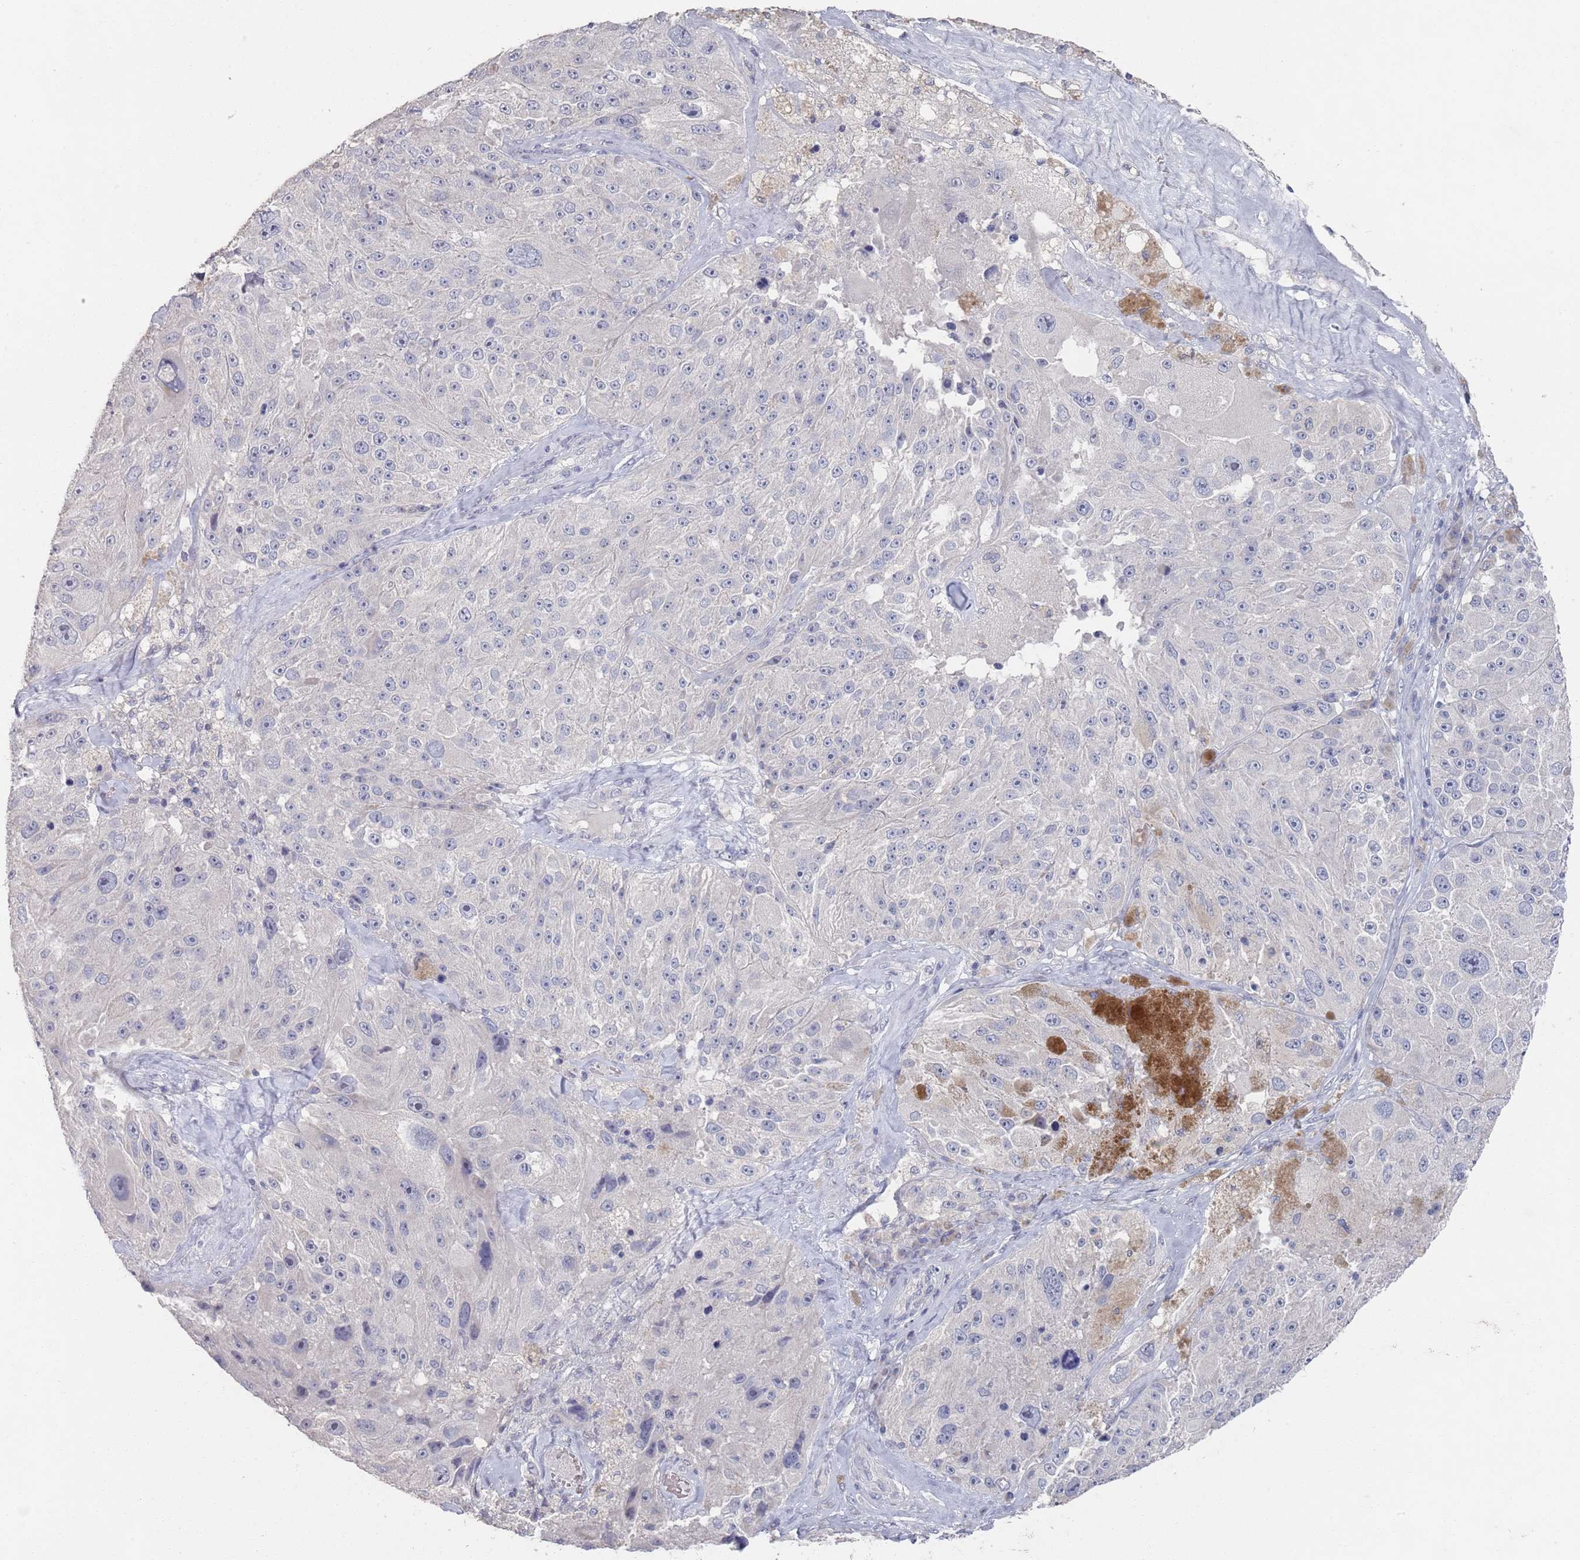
{"staining": {"intensity": "negative", "quantity": "none", "location": "none"}, "tissue": "melanoma", "cell_type": "Tumor cells", "image_type": "cancer", "snomed": [{"axis": "morphology", "description": "Malignant melanoma, Metastatic site"}, {"axis": "topography", "description": "Lymph node"}], "caption": "Malignant melanoma (metastatic site) was stained to show a protein in brown. There is no significant expression in tumor cells.", "gene": "PROM2", "patient": {"sex": "male", "age": 62}}